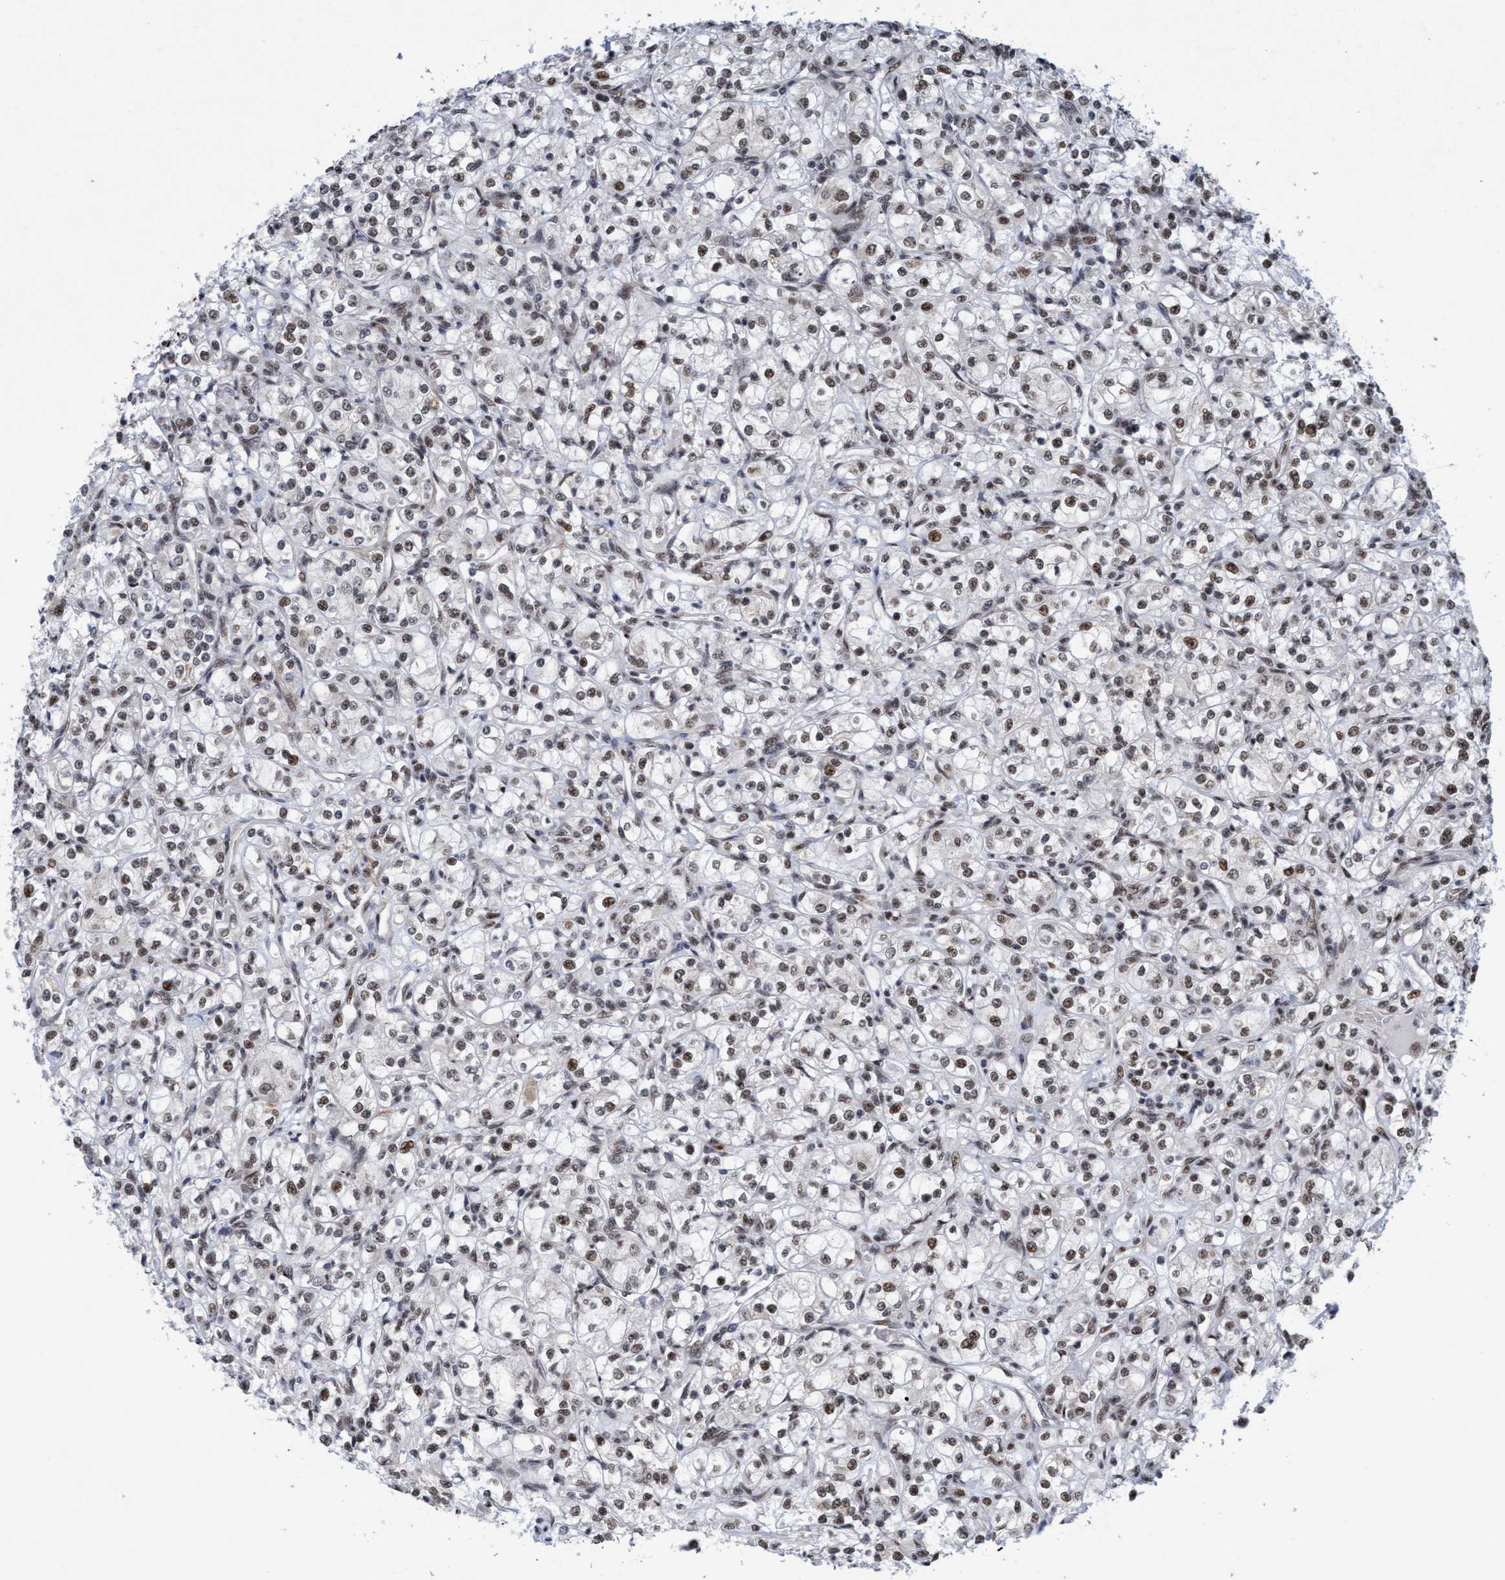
{"staining": {"intensity": "weak", "quantity": ">75%", "location": "nuclear"}, "tissue": "renal cancer", "cell_type": "Tumor cells", "image_type": "cancer", "snomed": [{"axis": "morphology", "description": "Adenocarcinoma, NOS"}, {"axis": "topography", "description": "Kidney"}], "caption": "A brown stain highlights weak nuclear staining of a protein in renal adenocarcinoma tumor cells. Immunohistochemistry stains the protein in brown and the nuclei are stained blue.", "gene": "GLT6D1", "patient": {"sex": "male", "age": 77}}